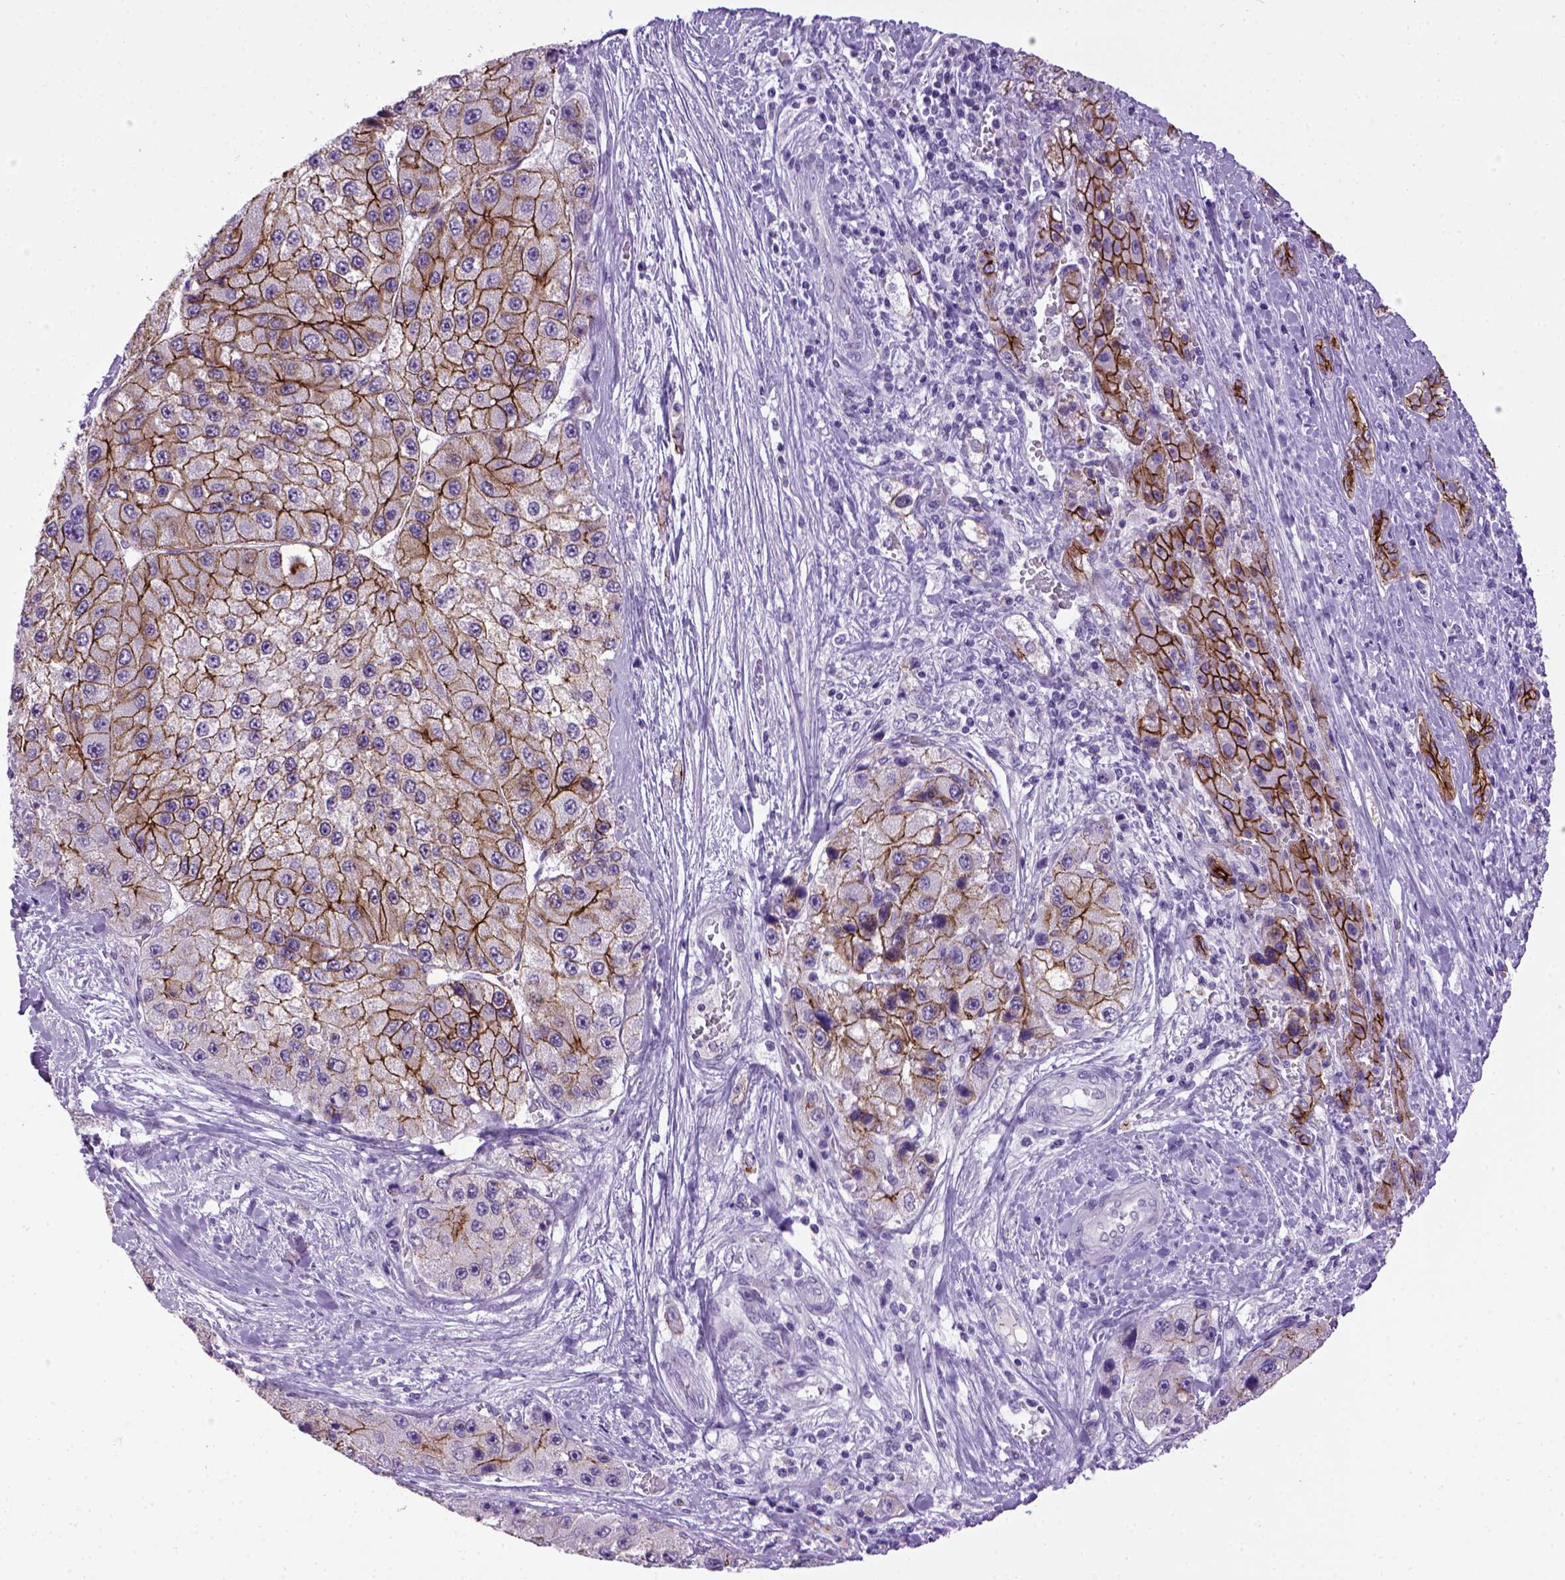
{"staining": {"intensity": "strong", "quantity": ">75%", "location": "cytoplasmic/membranous"}, "tissue": "liver cancer", "cell_type": "Tumor cells", "image_type": "cancer", "snomed": [{"axis": "morphology", "description": "Carcinoma, Hepatocellular, NOS"}, {"axis": "topography", "description": "Liver"}], "caption": "Protein staining of liver hepatocellular carcinoma tissue exhibits strong cytoplasmic/membranous staining in approximately >75% of tumor cells. The staining was performed using DAB to visualize the protein expression in brown, while the nuclei were stained in blue with hematoxylin (Magnification: 20x).", "gene": "CDH1", "patient": {"sex": "female", "age": 73}}